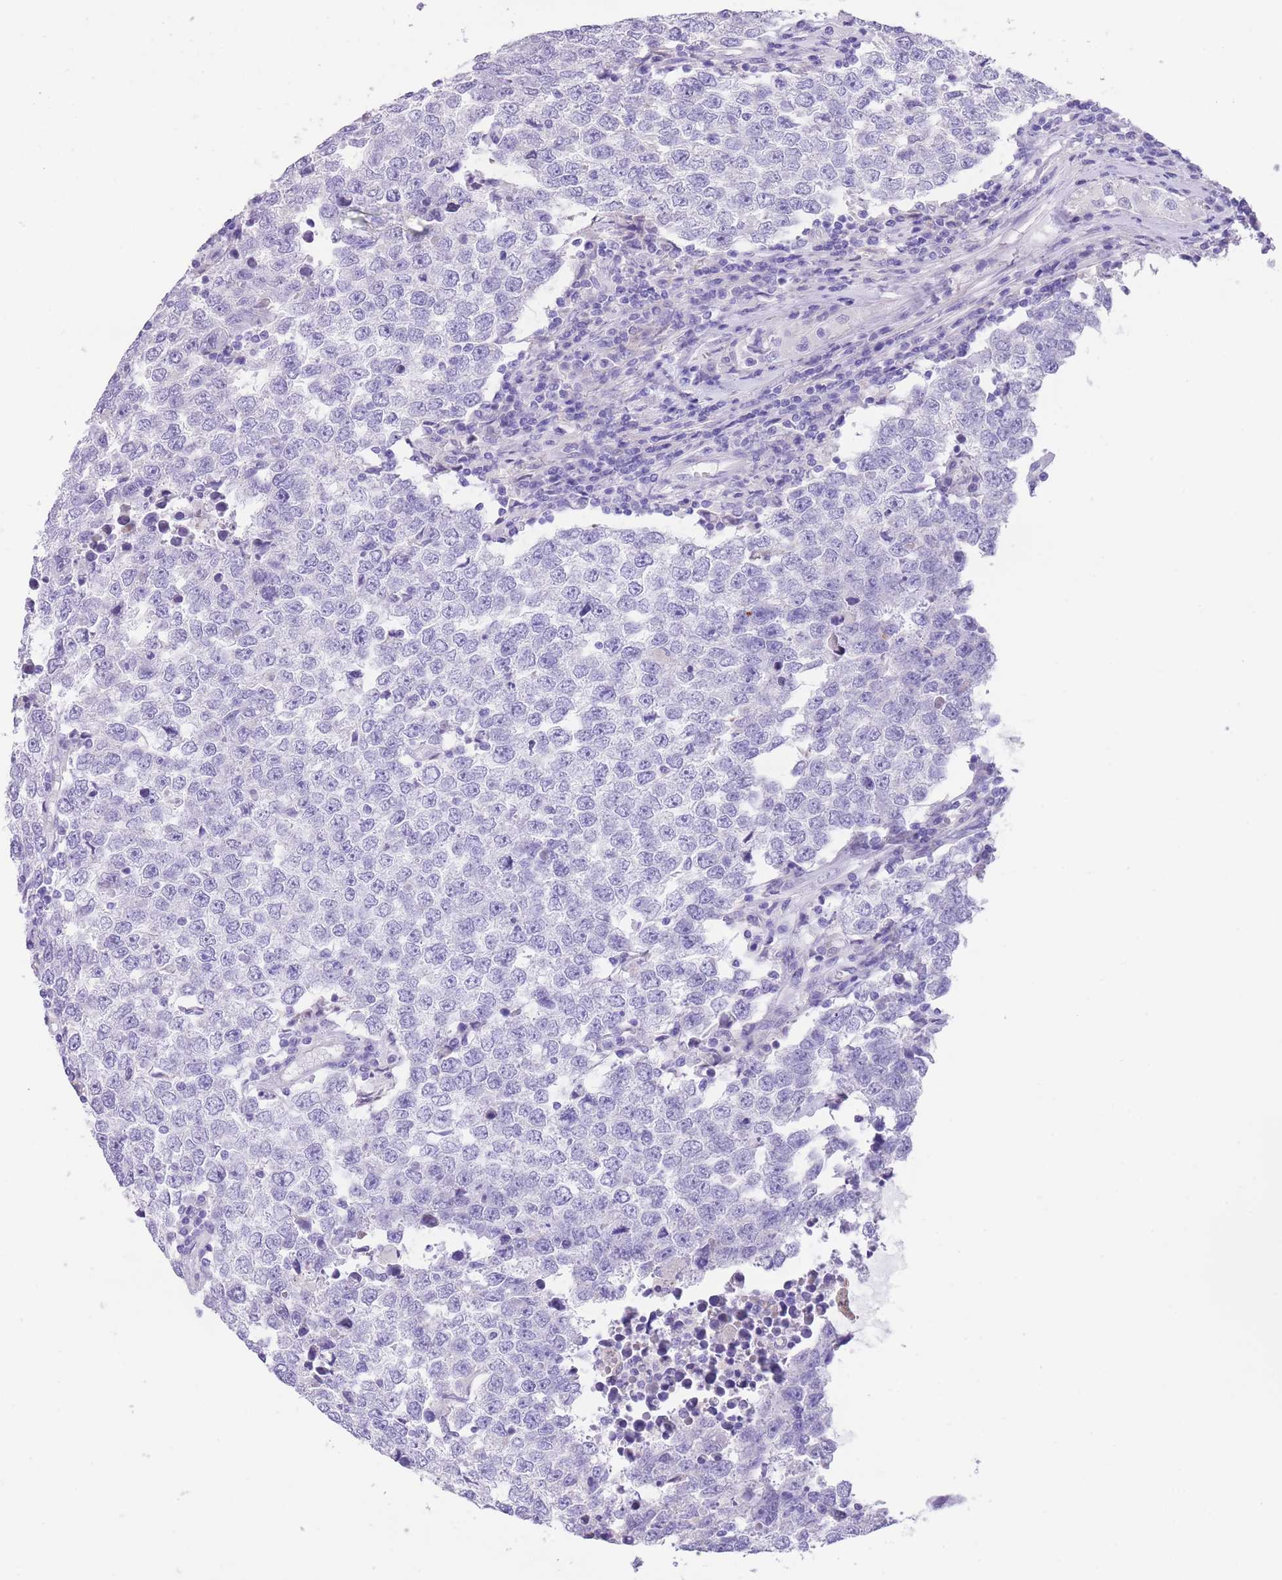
{"staining": {"intensity": "negative", "quantity": "none", "location": "none"}, "tissue": "testis cancer", "cell_type": "Tumor cells", "image_type": "cancer", "snomed": [{"axis": "morphology", "description": "Seminoma, NOS"}, {"axis": "morphology", "description": "Carcinoma, Embryonal, NOS"}, {"axis": "topography", "description": "Testis"}], "caption": "Testis cancer (embryonal carcinoma) was stained to show a protein in brown. There is no significant positivity in tumor cells.", "gene": "RAI2", "patient": {"sex": "male", "age": 28}}